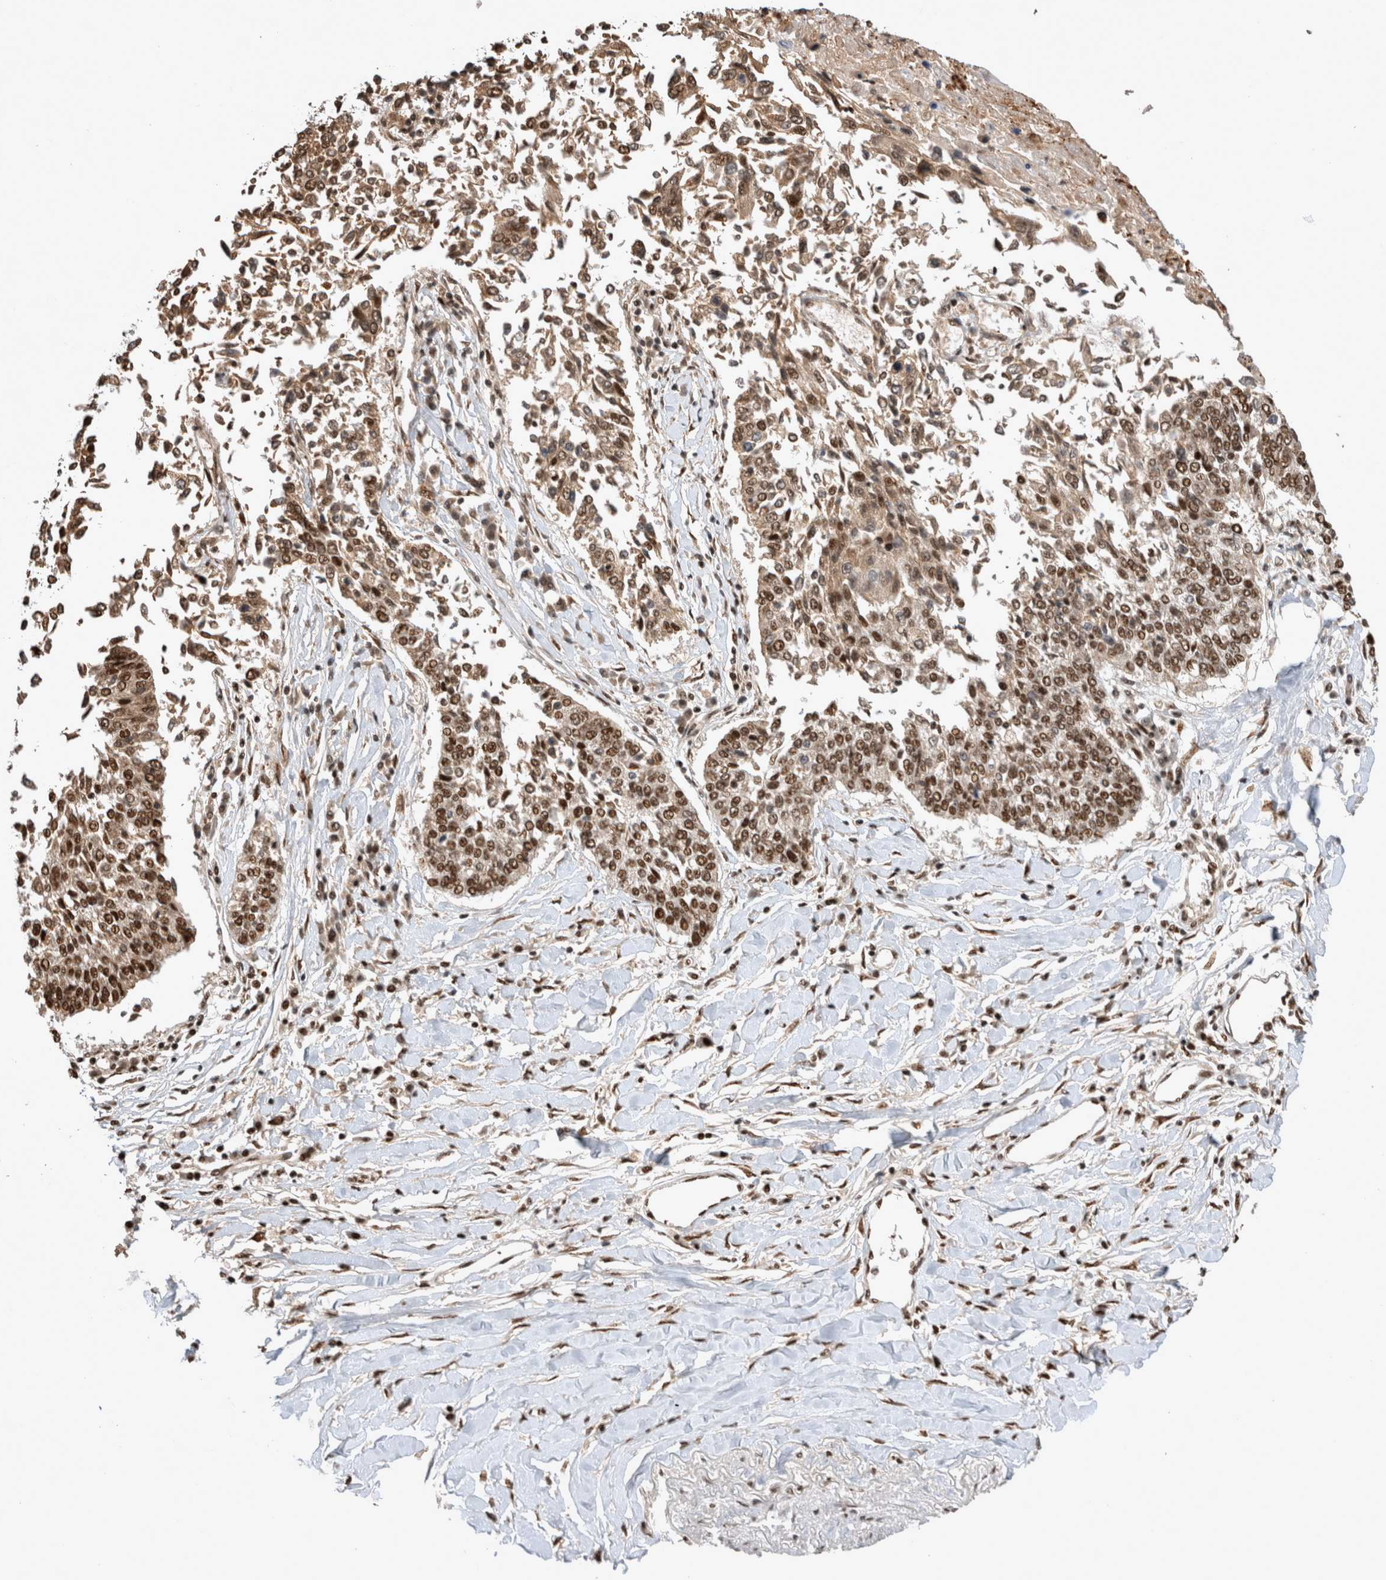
{"staining": {"intensity": "moderate", "quantity": ">75%", "location": "cytoplasmic/membranous,nuclear"}, "tissue": "lung cancer", "cell_type": "Tumor cells", "image_type": "cancer", "snomed": [{"axis": "morphology", "description": "Normal tissue, NOS"}, {"axis": "morphology", "description": "Squamous cell carcinoma, NOS"}, {"axis": "topography", "description": "Cartilage tissue"}, {"axis": "topography", "description": "Bronchus"}, {"axis": "topography", "description": "Lung"}, {"axis": "topography", "description": "Peripheral nerve tissue"}], "caption": "Immunohistochemical staining of squamous cell carcinoma (lung) displays moderate cytoplasmic/membranous and nuclear protein positivity in about >75% of tumor cells.", "gene": "EYA2", "patient": {"sex": "female", "age": 49}}